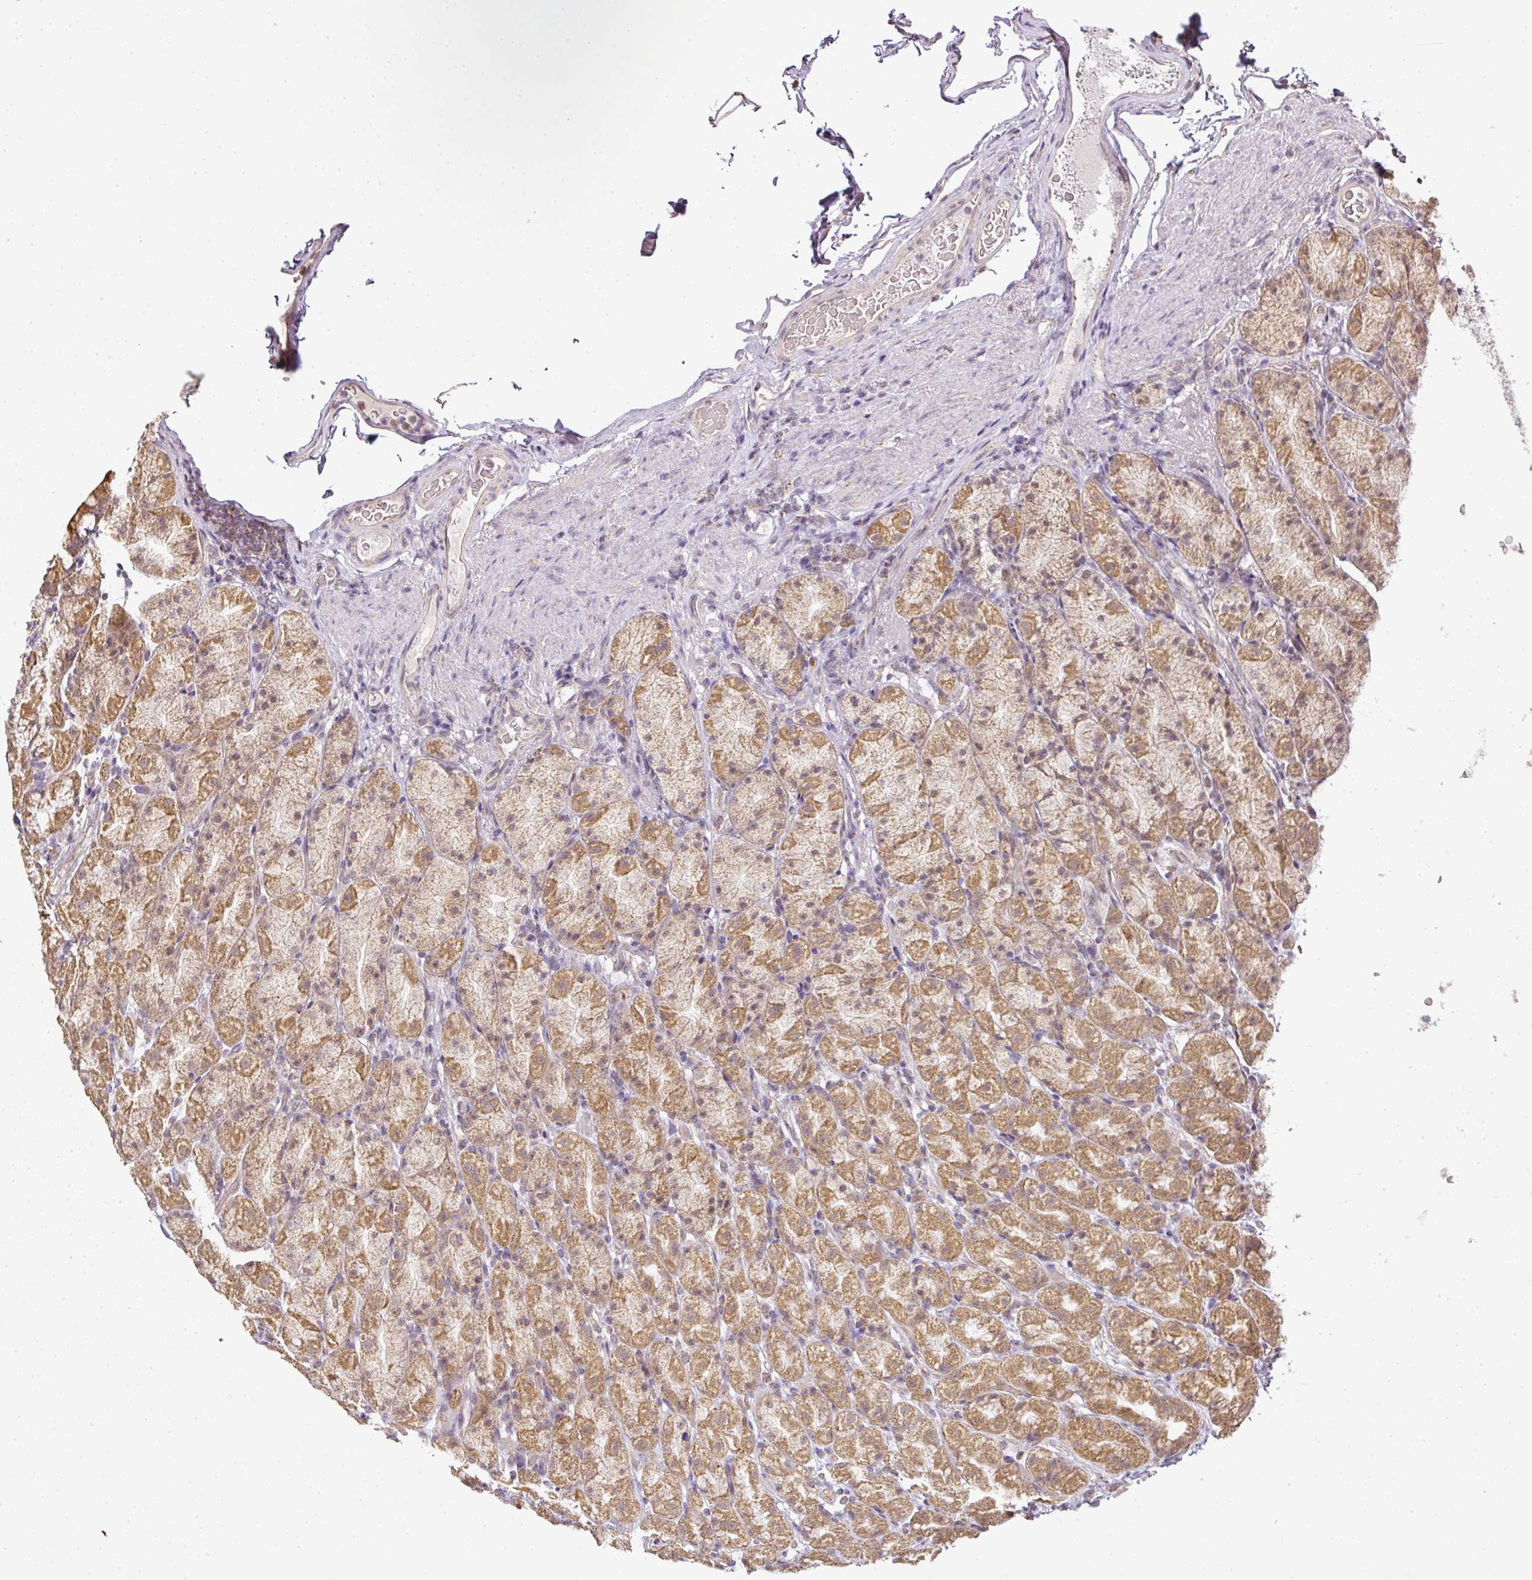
{"staining": {"intensity": "moderate", "quantity": ">75%", "location": "cytoplasmic/membranous"}, "tissue": "stomach", "cell_type": "Glandular cells", "image_type": "normal", "snomed": [{"axis": "morphology", "description": "Normal tissue, NOS"}, {"axis": "topography", "description": "Stomach, upper"}, {"axis": "topography", "description": "Stomach"}], "caption": "An IHC photomicrograph of normal tissue is shown. Protein staining in brown highlights moderate cytoplasmic/membranous positivity in stomach within glandular cells.", "gene": "MYOM2", "patient": {"sex": "male", "age": 68}}